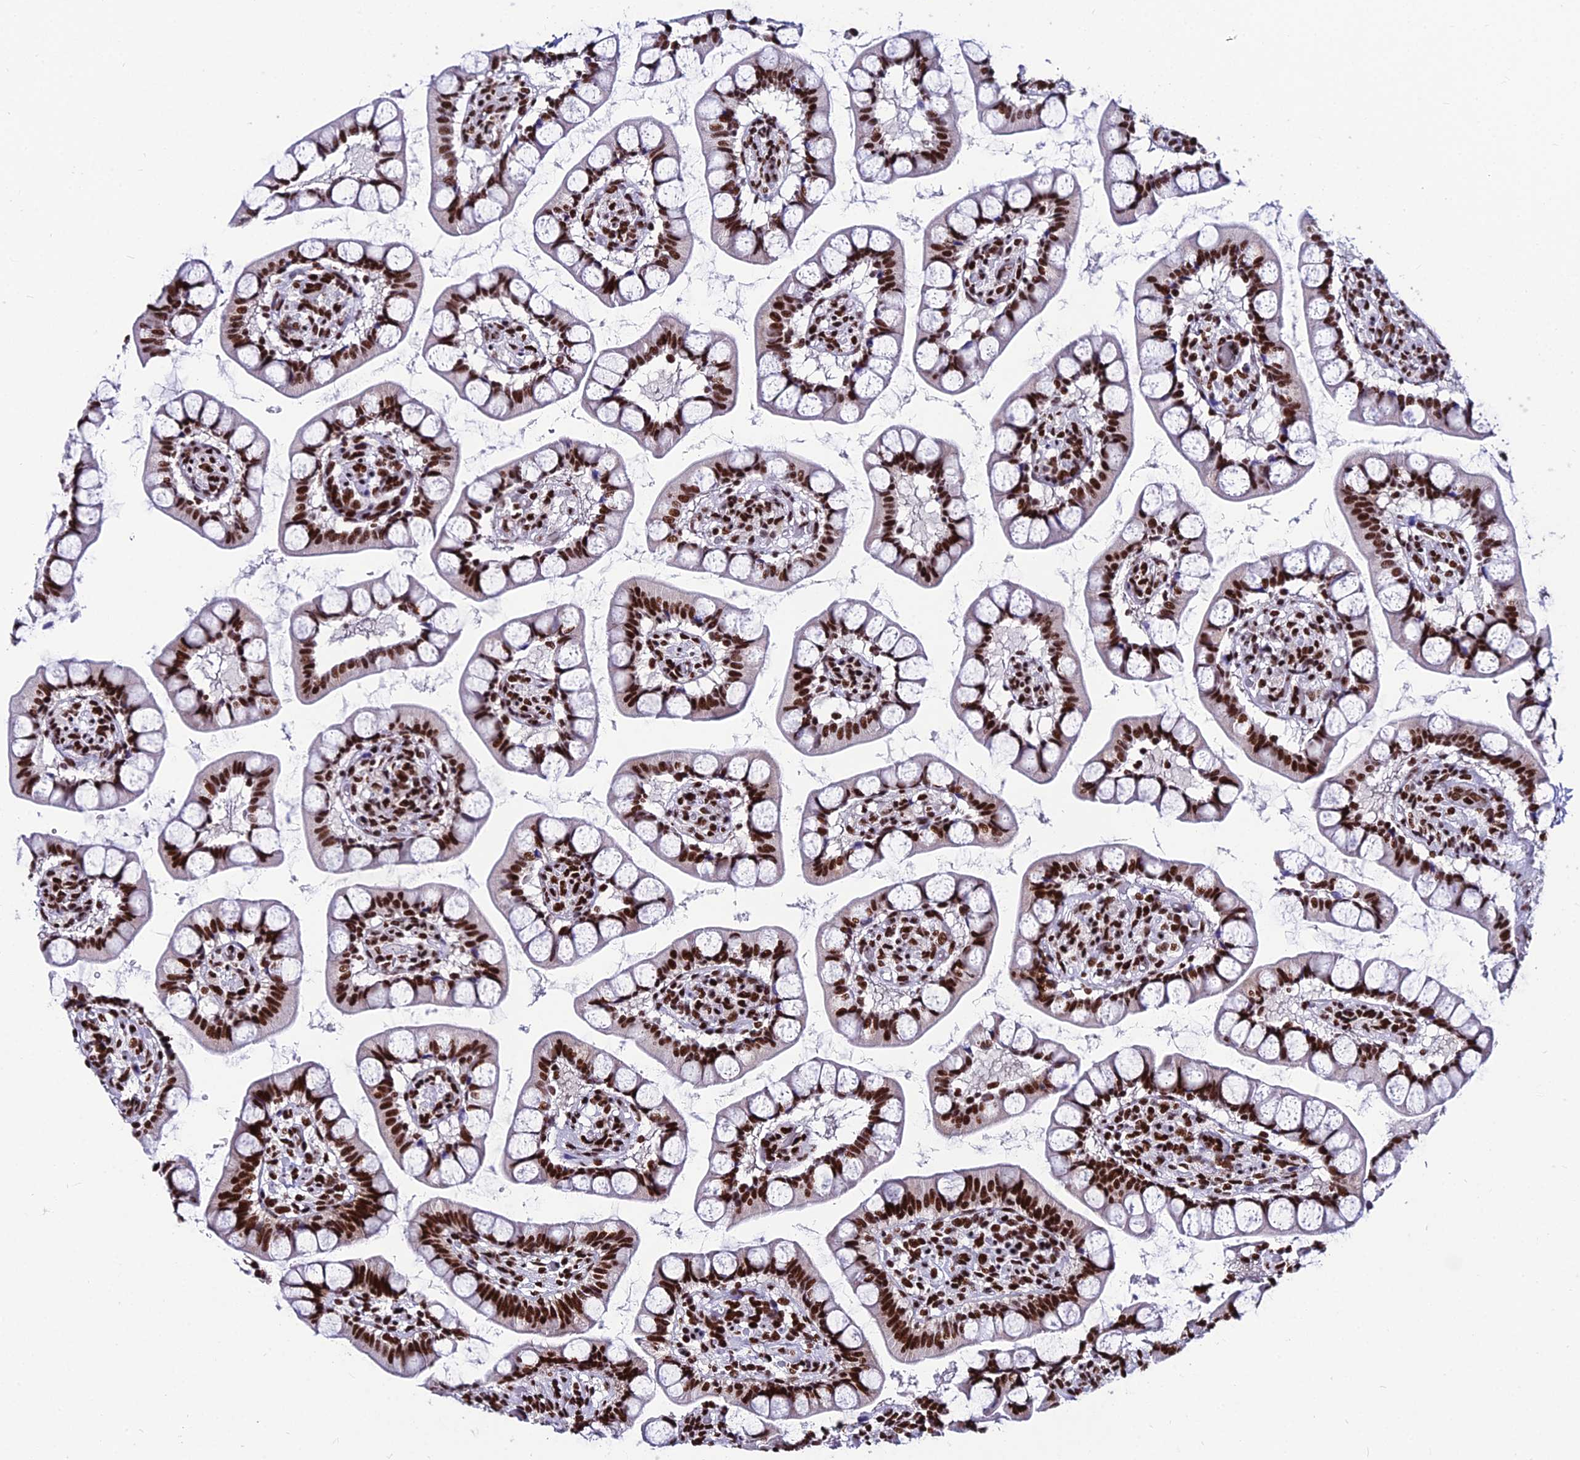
{"staining": {"intensity": "strong", "quantity": ">75%", "location": "nuclear"}, "tissue": "small intestine", "cell_type": "Glandular cells", "image_type": "normal", "snomed": [{"axis": "morphology", "description": "Normal tissue, NOS"}, {"axis": "topography", "description": "Small intestine"}], "caption": "DAB immunohistochemical staining of unremarkable small intestine shows strong nuclear protein positivity in approximately >75% of glandular cells. (IHC, brightfield microscopy, high magnification).", "gene": "HNRNPH1", "patient": {"sex": "male", "age": 52}}